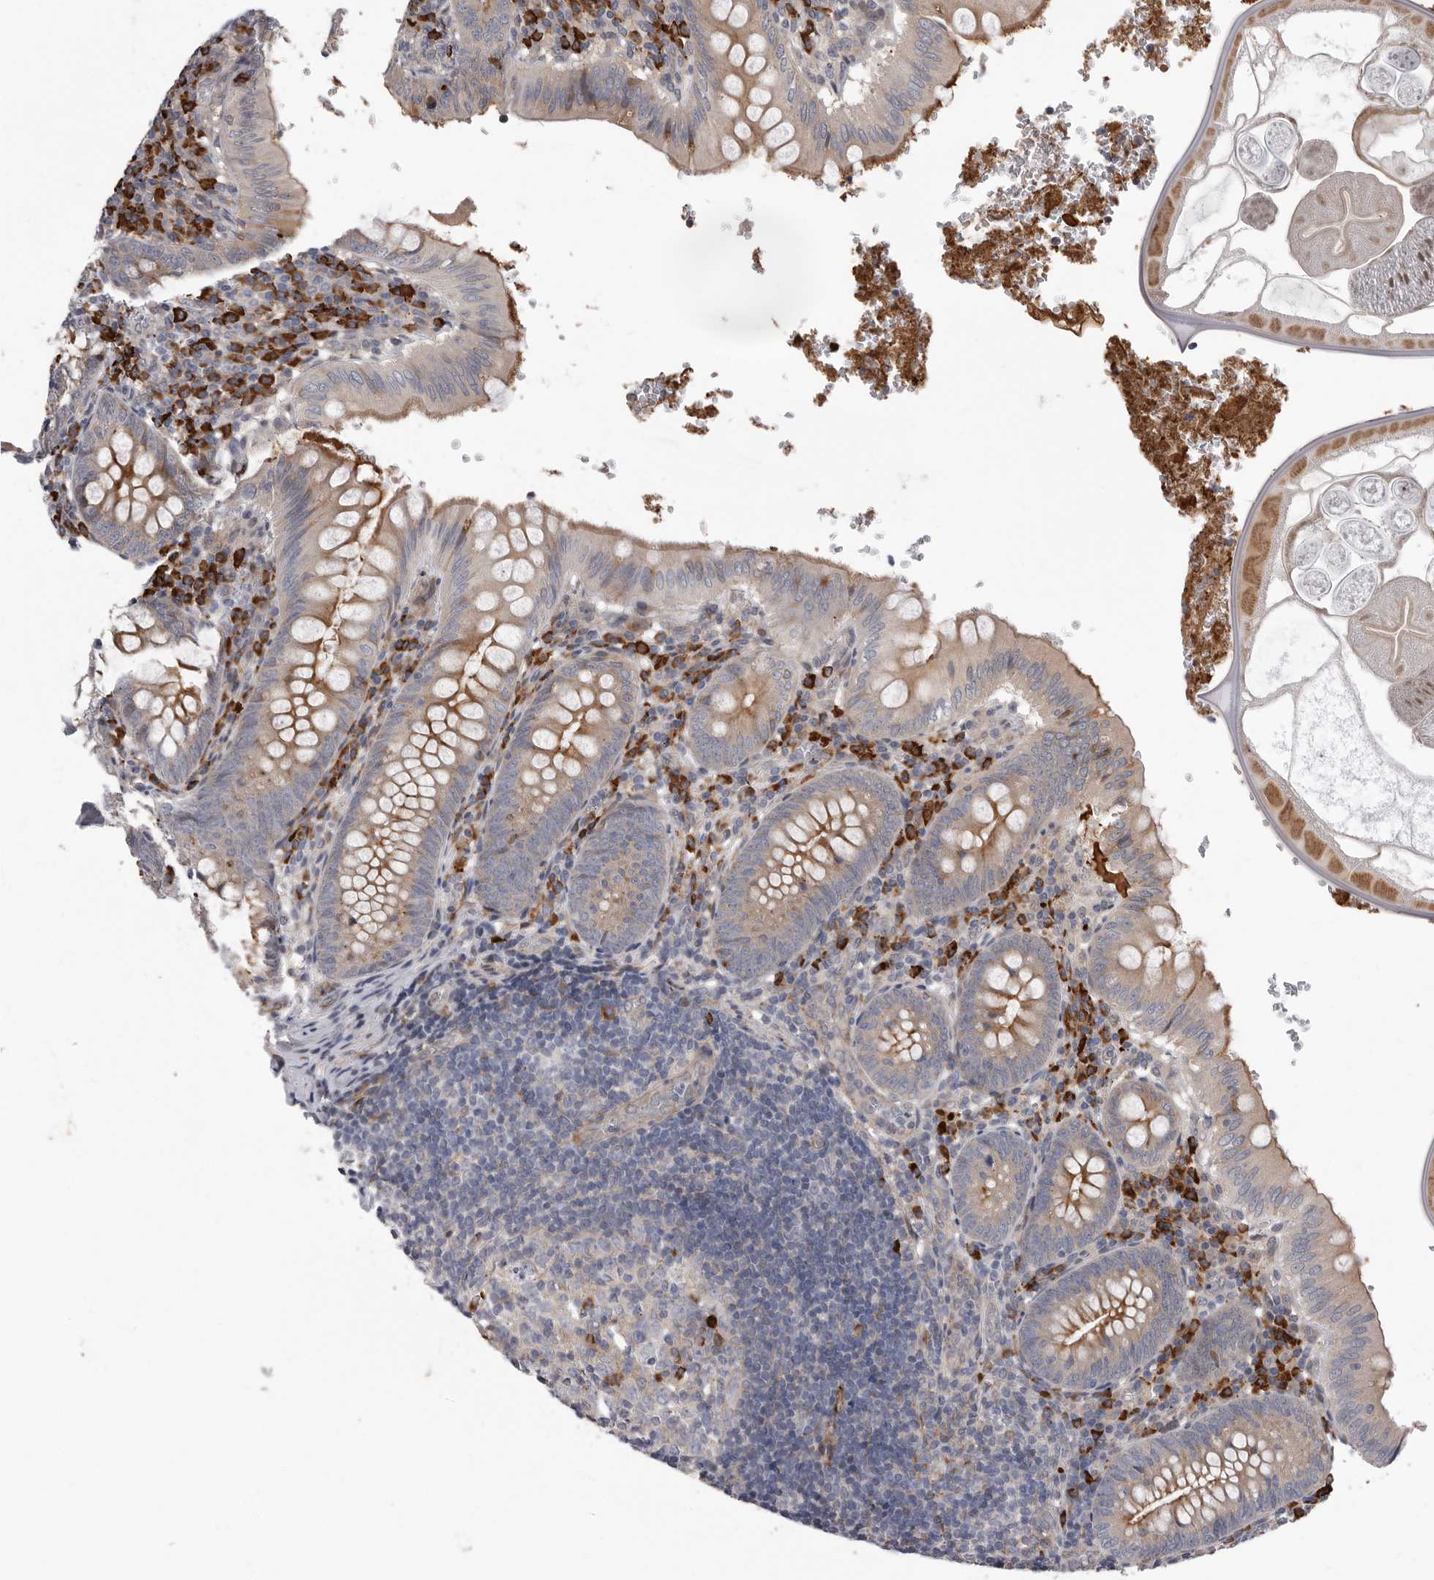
{"staining": {"intensity": "moderate", "quantity": ">75%", "location": "cytoplasmic/membranous"}, "tissue": "appendix", "cell_type": "Glandular cells", "image_type": "normal", "snomed": [{"axis": "morphology", "description": "Normal tissue, NOS"}, {"axis": "topography", "description": "Appendix"}], "caption": "Appendix stained with a brown dye shows moderate cytoplasmic/membranous positive staining in about >75% of glandular cells.", "gene": "ATXN3L", "patient": {"sex": "male", "age": 8}}